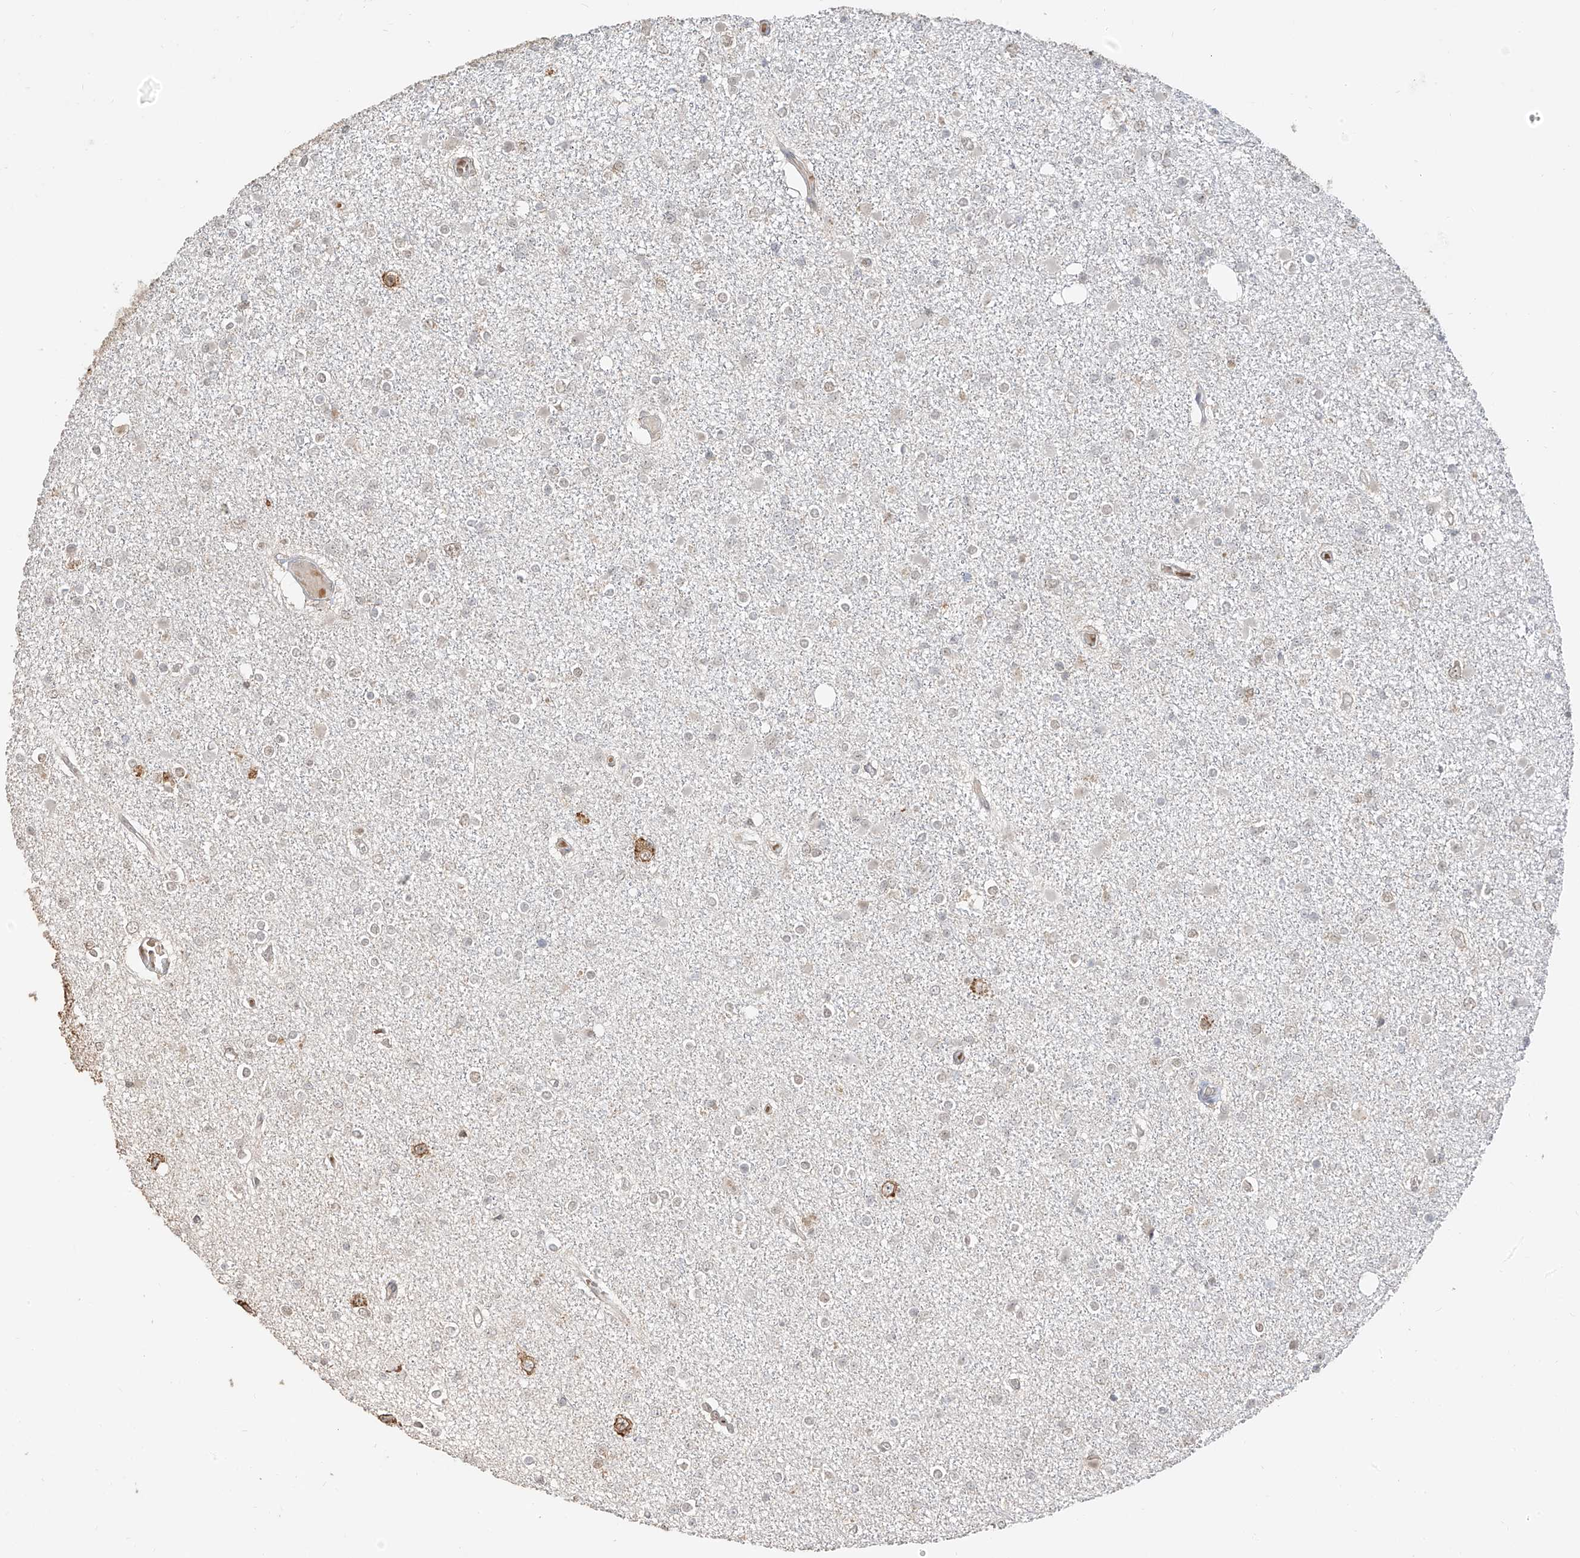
{"staining": {"intensity": "weak", "quantity": "<25%", "location": "nuclear"}, "tissue": "glioma", "cell_type": "Tumor cells", "image_type": "cancer", "snomed": [{"axis": "morphology", "description": "Glioma, malignant, Low grade"}, {"axis": "topography", "description": "Brain"}], "caption": "Histopathology image shows no protein staining in tumor cells of glioma tissue.", "gene": "ZMYM2", "patient": {"sex": "female", "age": 22}}